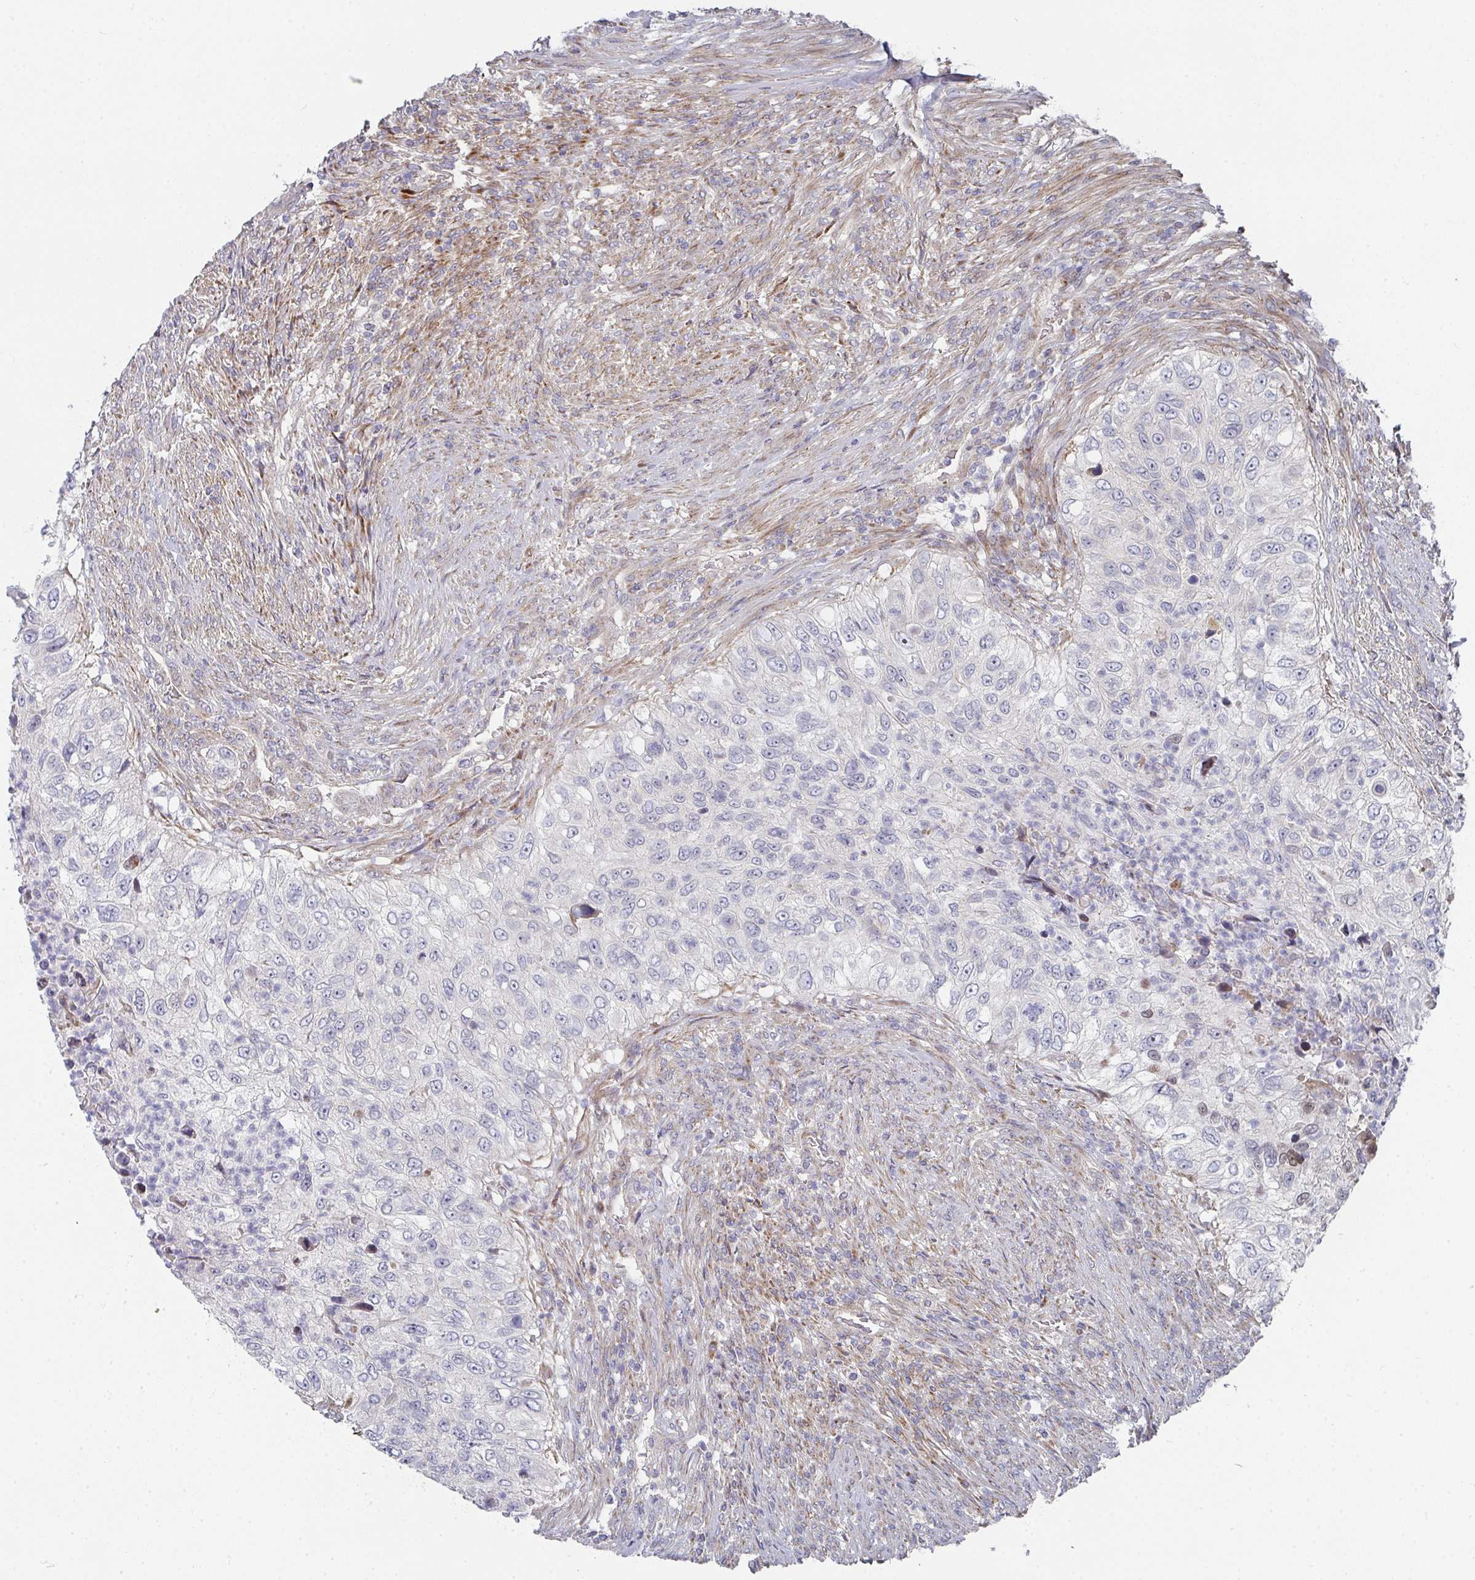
{"staining": {"intensity": "weak", "quantity": "<25%", "location": "nuclear"}, "tissue": "urothelial cancer", "cell_type": "Tumor cells", "image_type": "cancer", "snomed": [{"axis": "morphology", "description": "Urothelial carcinoma, High grade"}, {"axis": "topography", "description": "Urinary bladder"}], "caption": "This photomicrograph is of high-grade urothelial carcinoma stained with immunohistochemistry to label a protein in brown with the nuclei are counter-stained blue. There is no staining in tumor cells. (DAB immunohistochemistry (IHC) with hematoxylin counter stain).", "gene": "RHEBL1", "patient": {"sex": "female", "age": 60}}